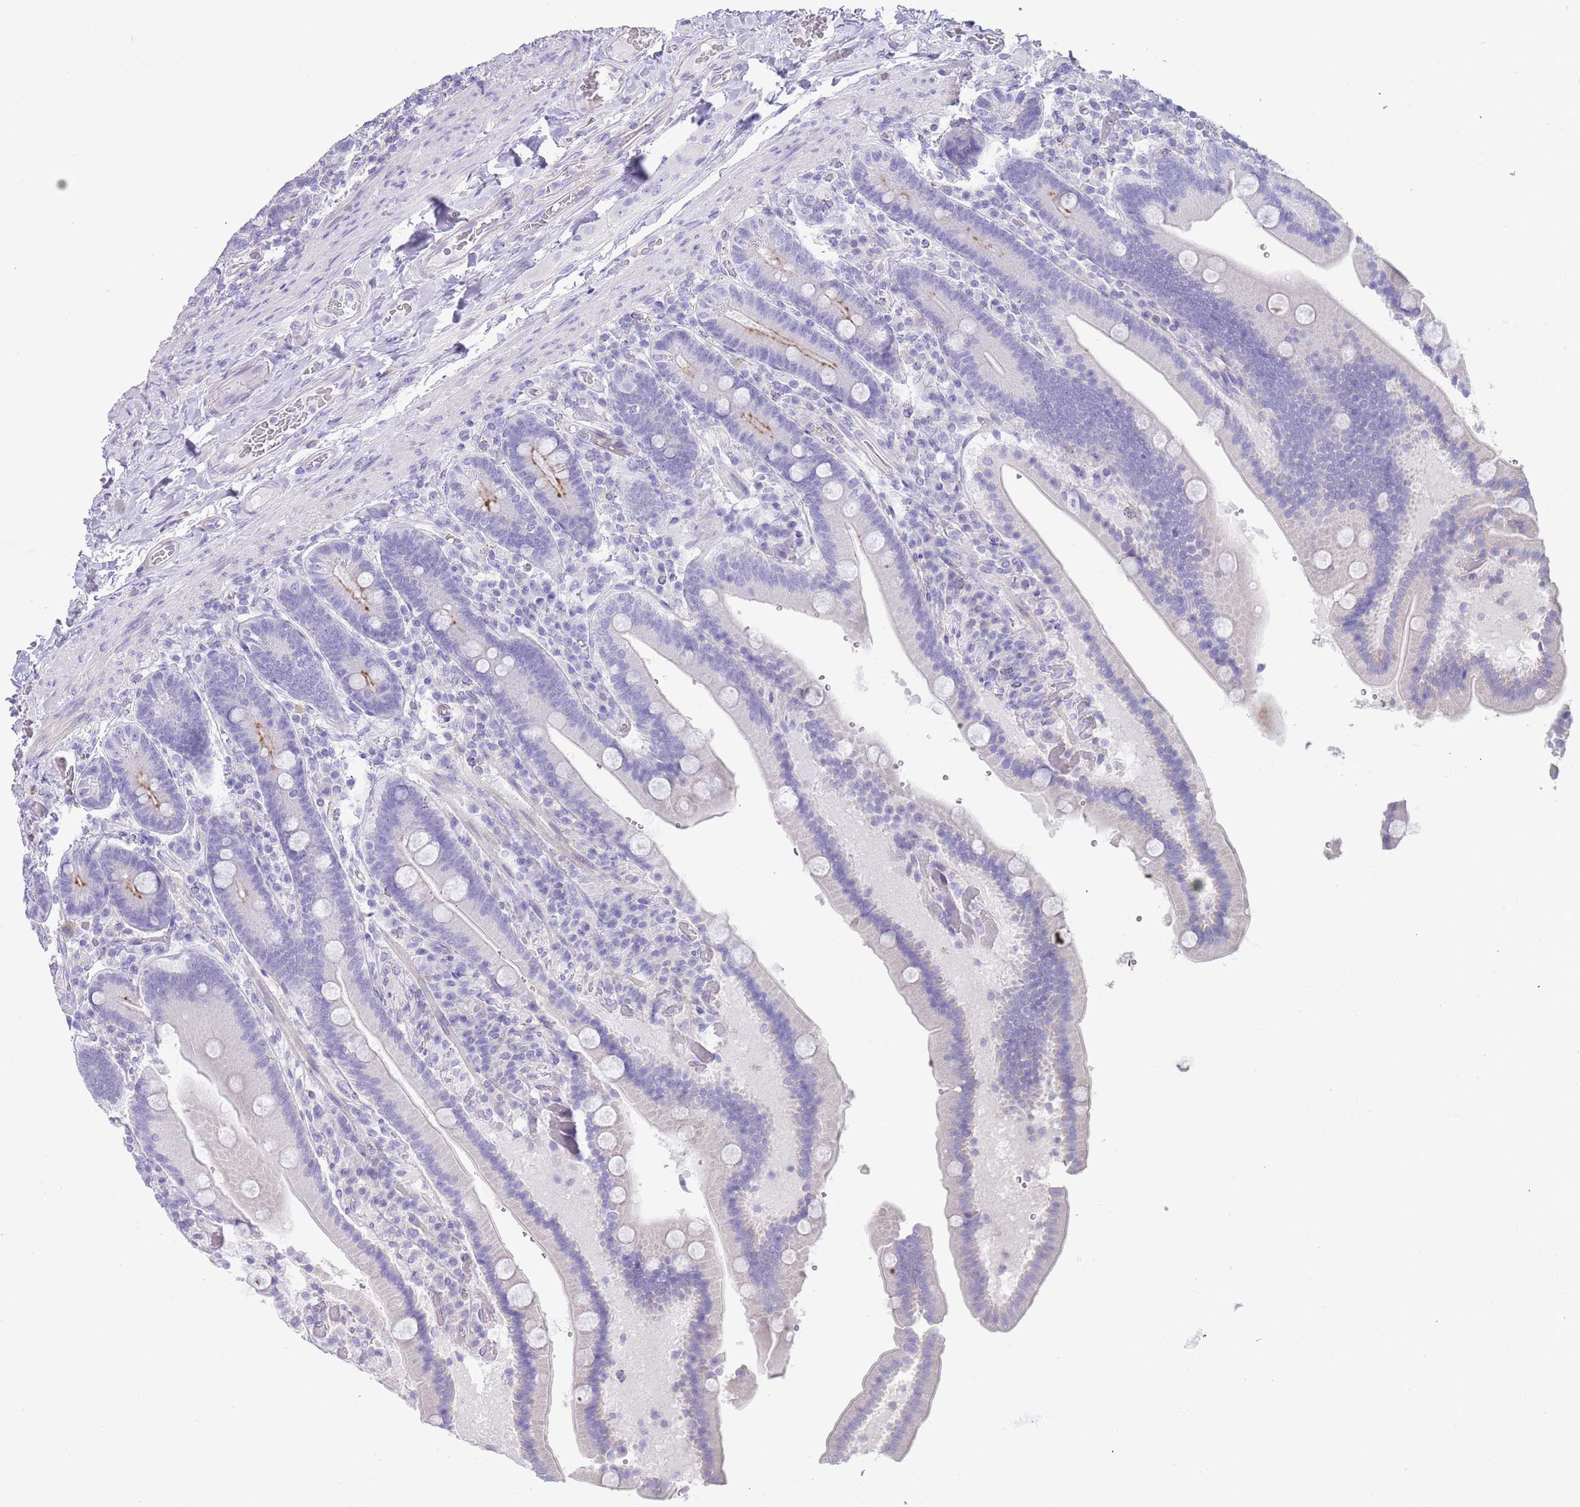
{"staining": {"intensity": "moderate", "quantity": "<25%", "location": "cytoplasmic/membranous"}, "tissue": "duodenum", "cell_type": "Glandular cells", "image_type": "normal", "snomed": [{"axis": "morphology", "description": "Normal tissue, NOS"}, {"axis": "topography", "description": "Duodenum"}], "caption": "This image shows immunohistochemistry staining of benign human duodenum, with low moderate cytoplasmic/membranous positivity in about <25% of glandular cells.", "gene": "CPXM2", "patient": {"sex": "female", "age": 62}}